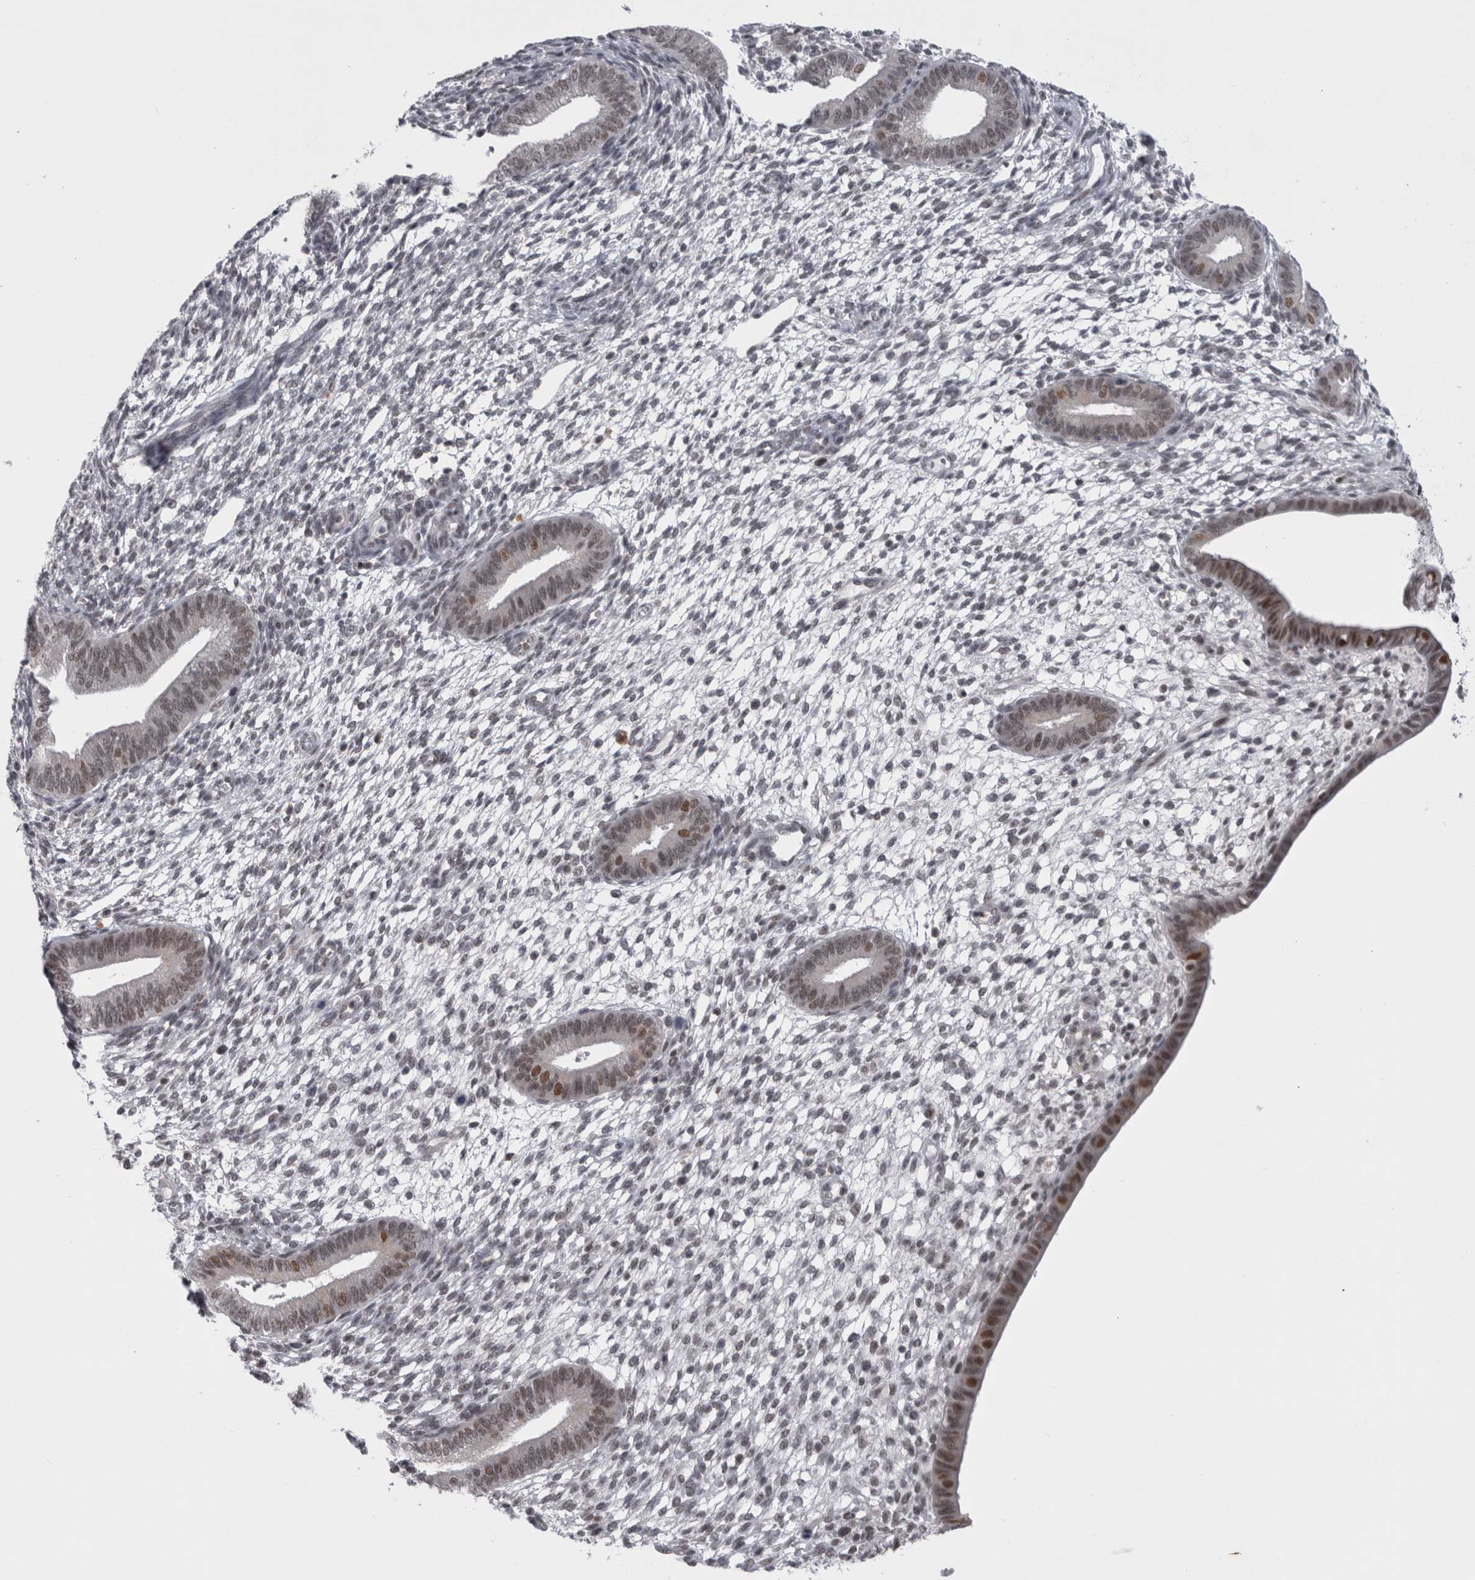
{"staining": {"intensity": "weak", "quantity": "<25%", "location": "nuclear"}, "tissue": "endometrium", "cell_type": "Cells in endometrial stroma", "image_type": "normal", "snomed": [{"axis": "morphology", "description": "Normal tissue, NOS"}, {"axis": "topography", "description": "Endometrium"}], "caption": "Cells in endometrial stroma show no significant protein positivity in normal endometrium. (Stains: DAB immunohistochemistry with hematoxylin counter stain, Microscopy: brightfield microscopy at high magnification).", "gene": "PSMB2", "patient": {"sex": "female", "age": 46}}